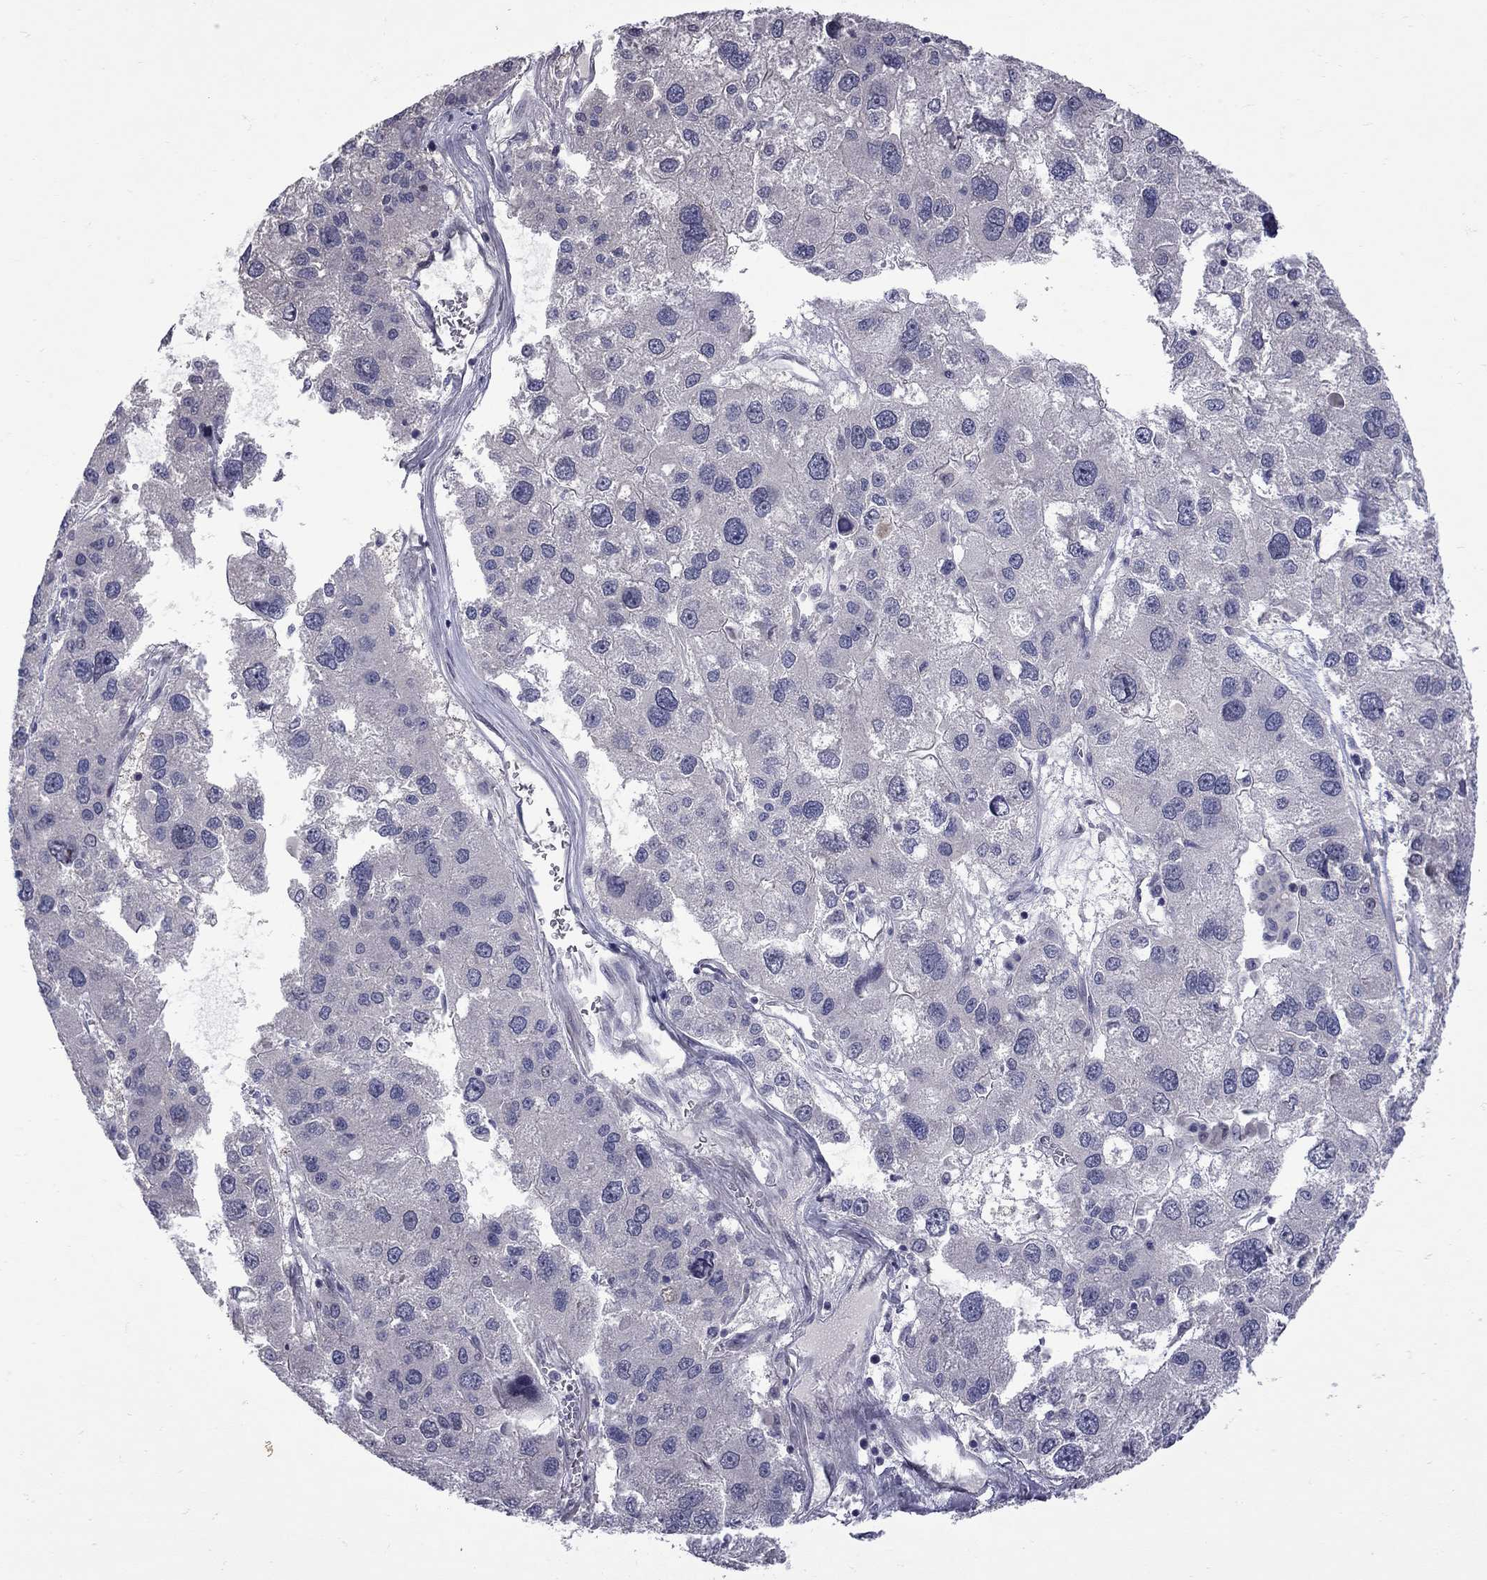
{"staining": {"intensity": "negative", "quantity": "none", "location": "none"}, "tissue": "liver cancer", "cell_type": "Tumor cells", "image_type": "cancer", "snomed": [{"axis": "morphology", "description": "Carcinoma, Hepatocellular, NOS"}, {"axis": "topography", "description": "Liver"}], "caption": "A high-resolution micrograph shows IHC staining of liver cancer, which displays no significant positivity in tumor cells.", "gene": "NRARP", "patient": {"sex": "male", "age": 73}}